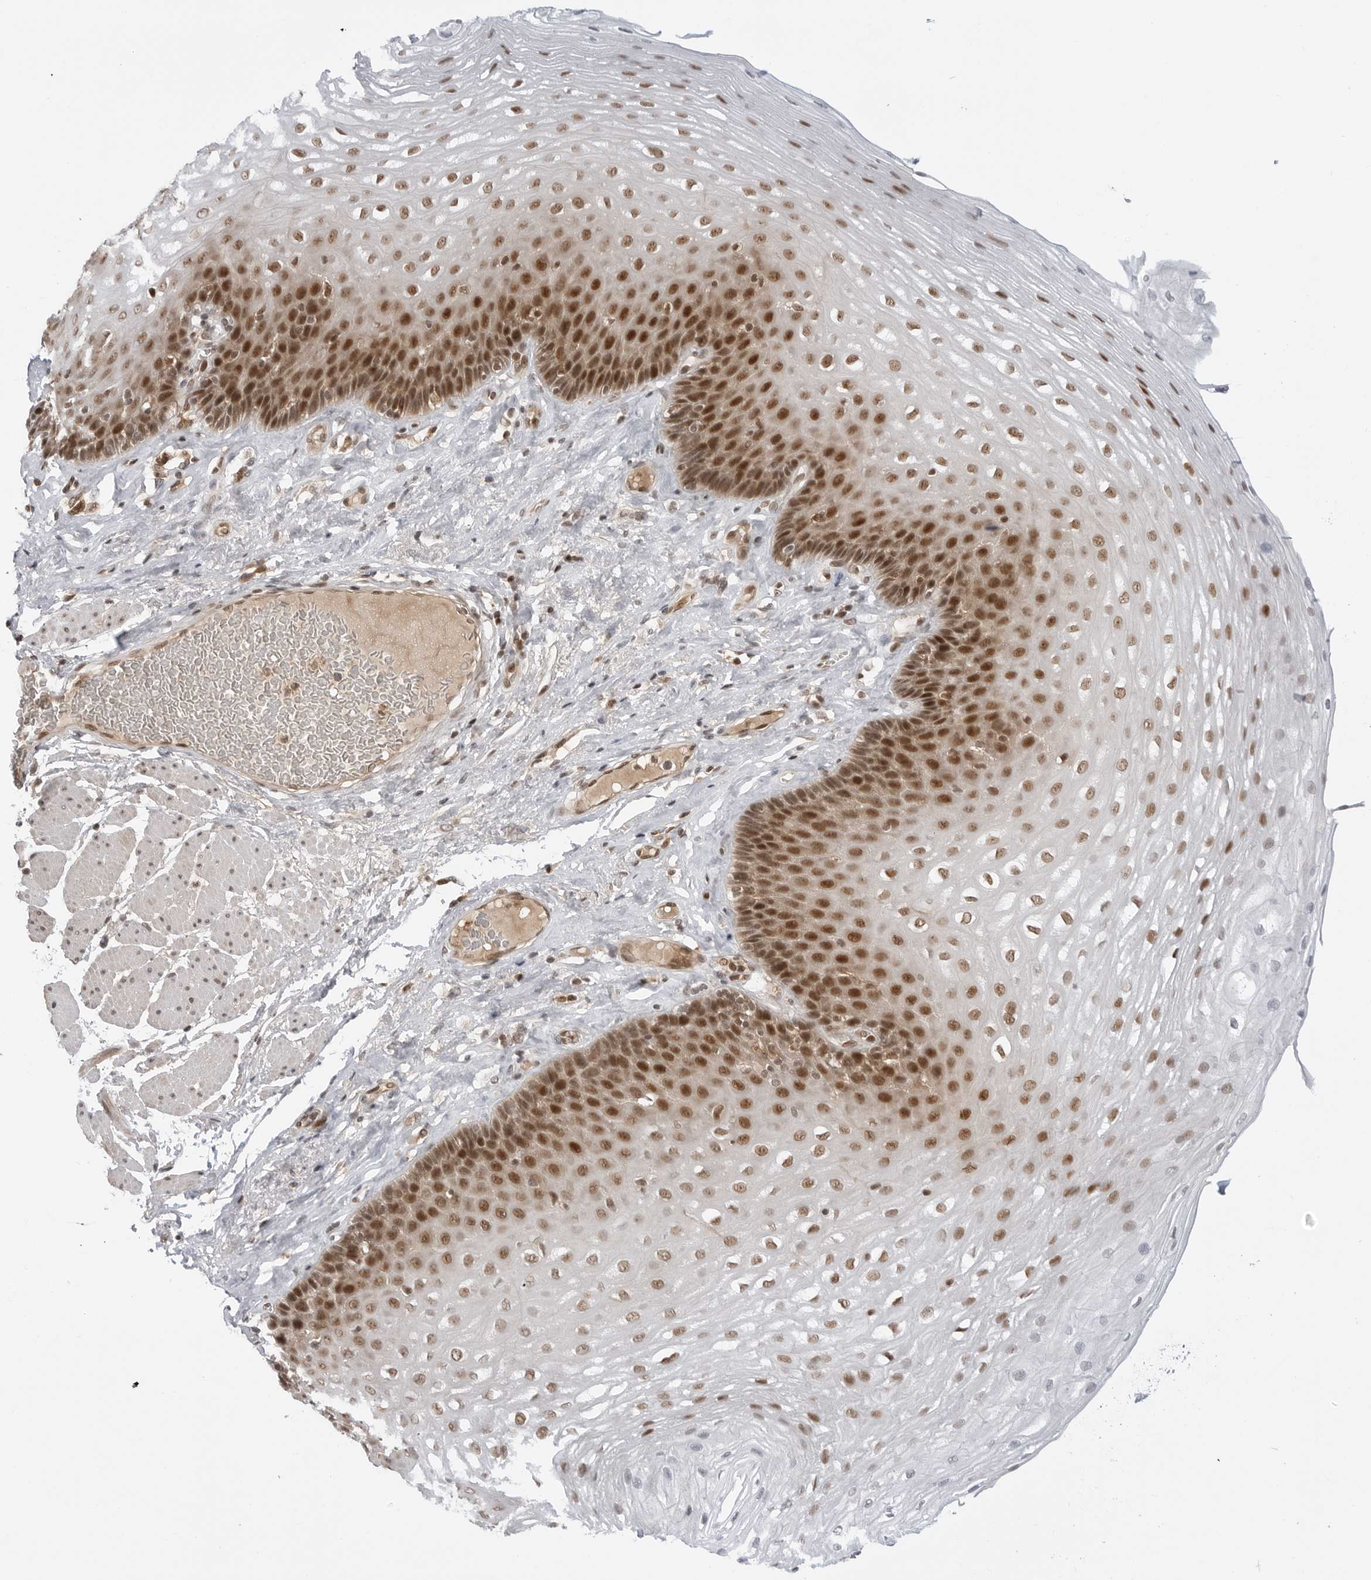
{"staining": {"intensity": "strong", "quantity": "25%-75%", "location": "nuclear"}, "tissue": "esophagus", "cell_type": "Squamous epithelial cells", "image_type": "normal", "snomed": [{"axis": "morphology", "description": "Normal tissue, NOS"}, {"axis": "topography", "description": "Esophagus"}], "caption": "Approximately 25%-75% of squamous epithelial cells in normal esophagus demonstrate strong nuclear protein expression as visualized by brown immunohistochemical staining.", "gene": "C8orf33", "patient": {"sex": "female", "age": 66}}